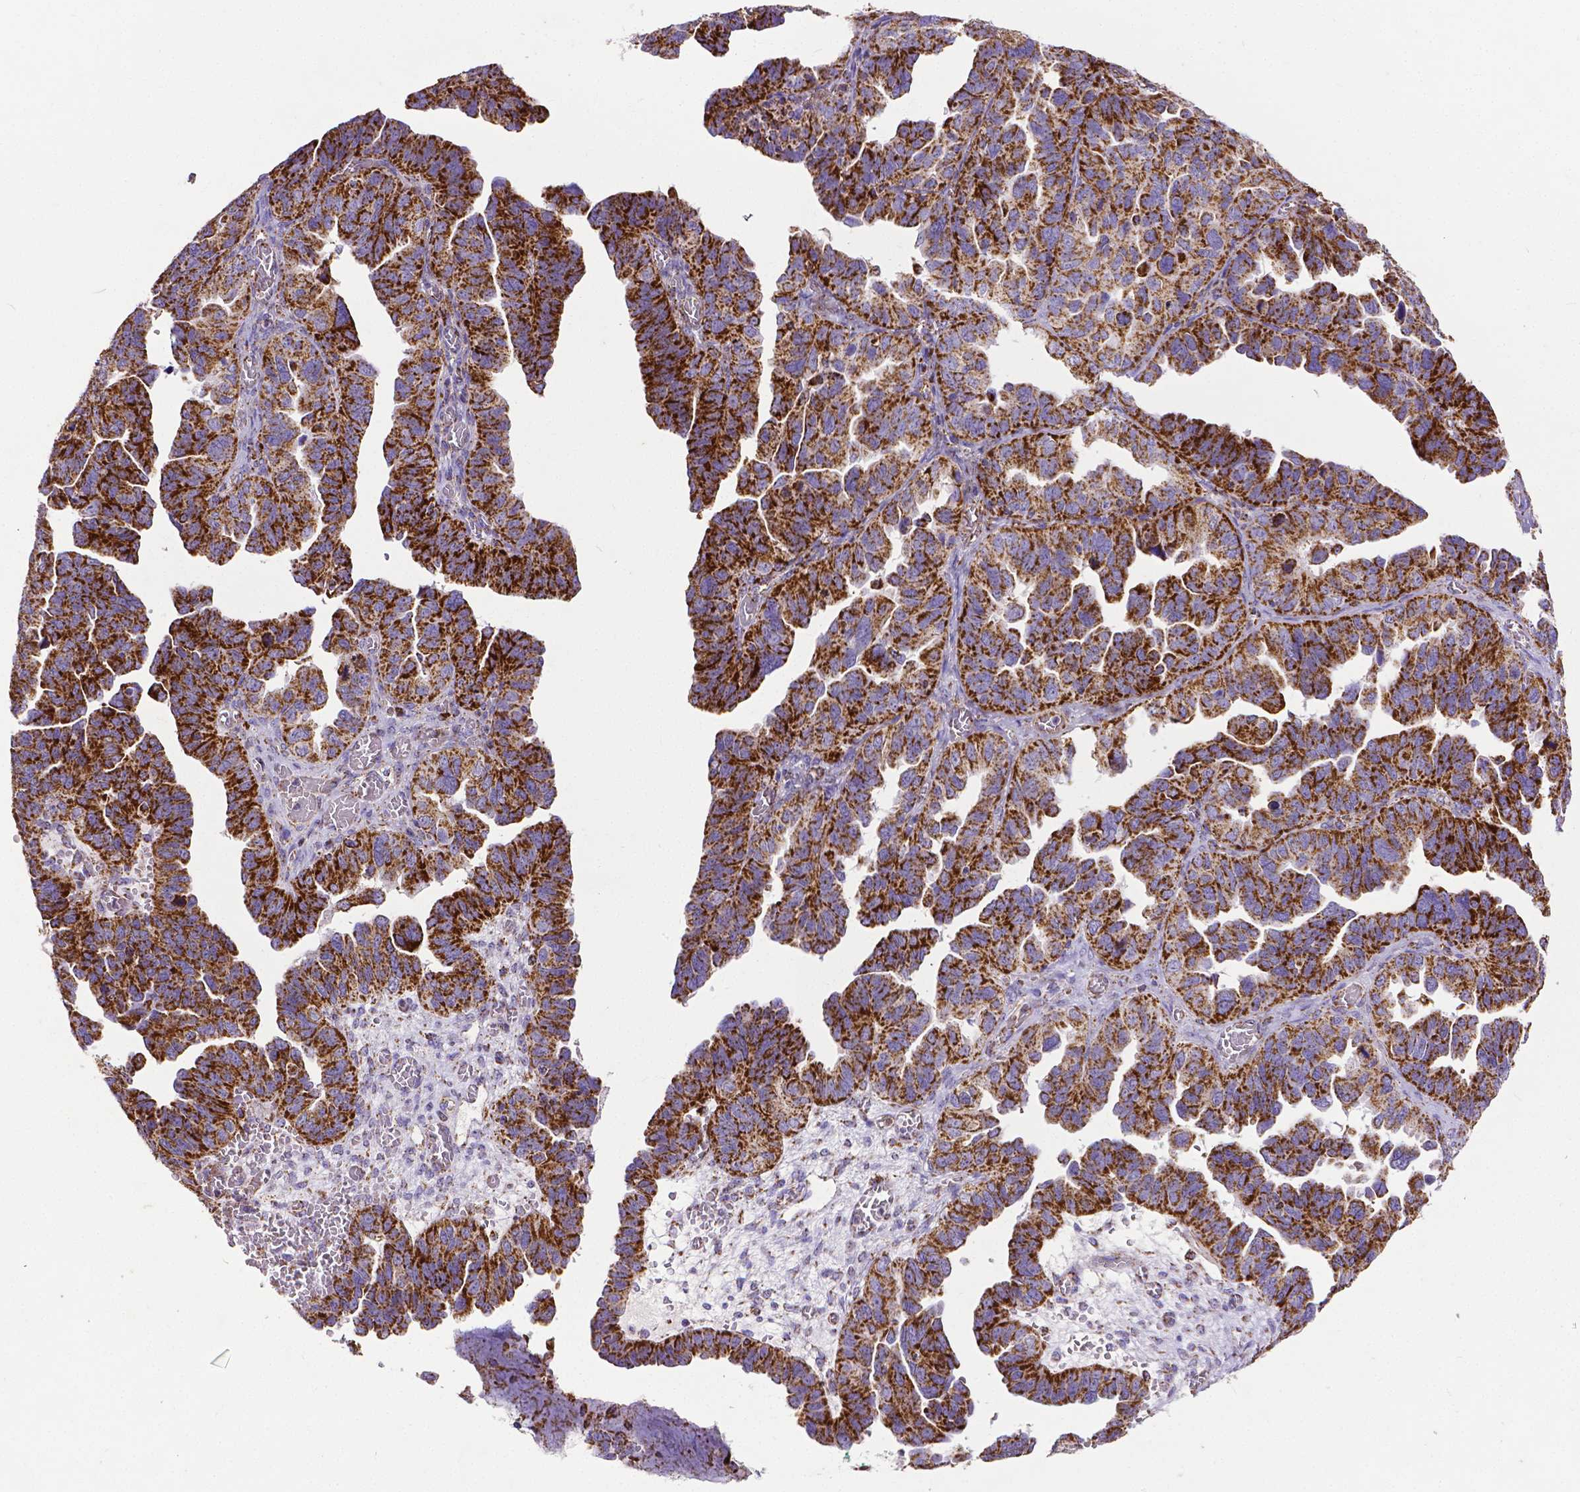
{"staining": {"intensity": "strong", "quantity": ">75%", "location": "cytoplasmic/membranous"}, "tissue": "ovarian cancer", "cell_type": "Tumor cells", "image_type": "cancer", "snomed": [{"axis": "morphology", "description": "Cystadenocarcinoma, serous, NOS"}, {"axis": "topography", "description": "Ovary"}], "caption": "Immunohistochemistry image of serous cystadenocarcinoma (ovarian) stained for a protein (brown), which exhibits high levels of strong cytoplasmic/membranous staining in about >75% of tumor cells.", "gene": "MACC1", "patient": {"sex": "female", "age": 64}}